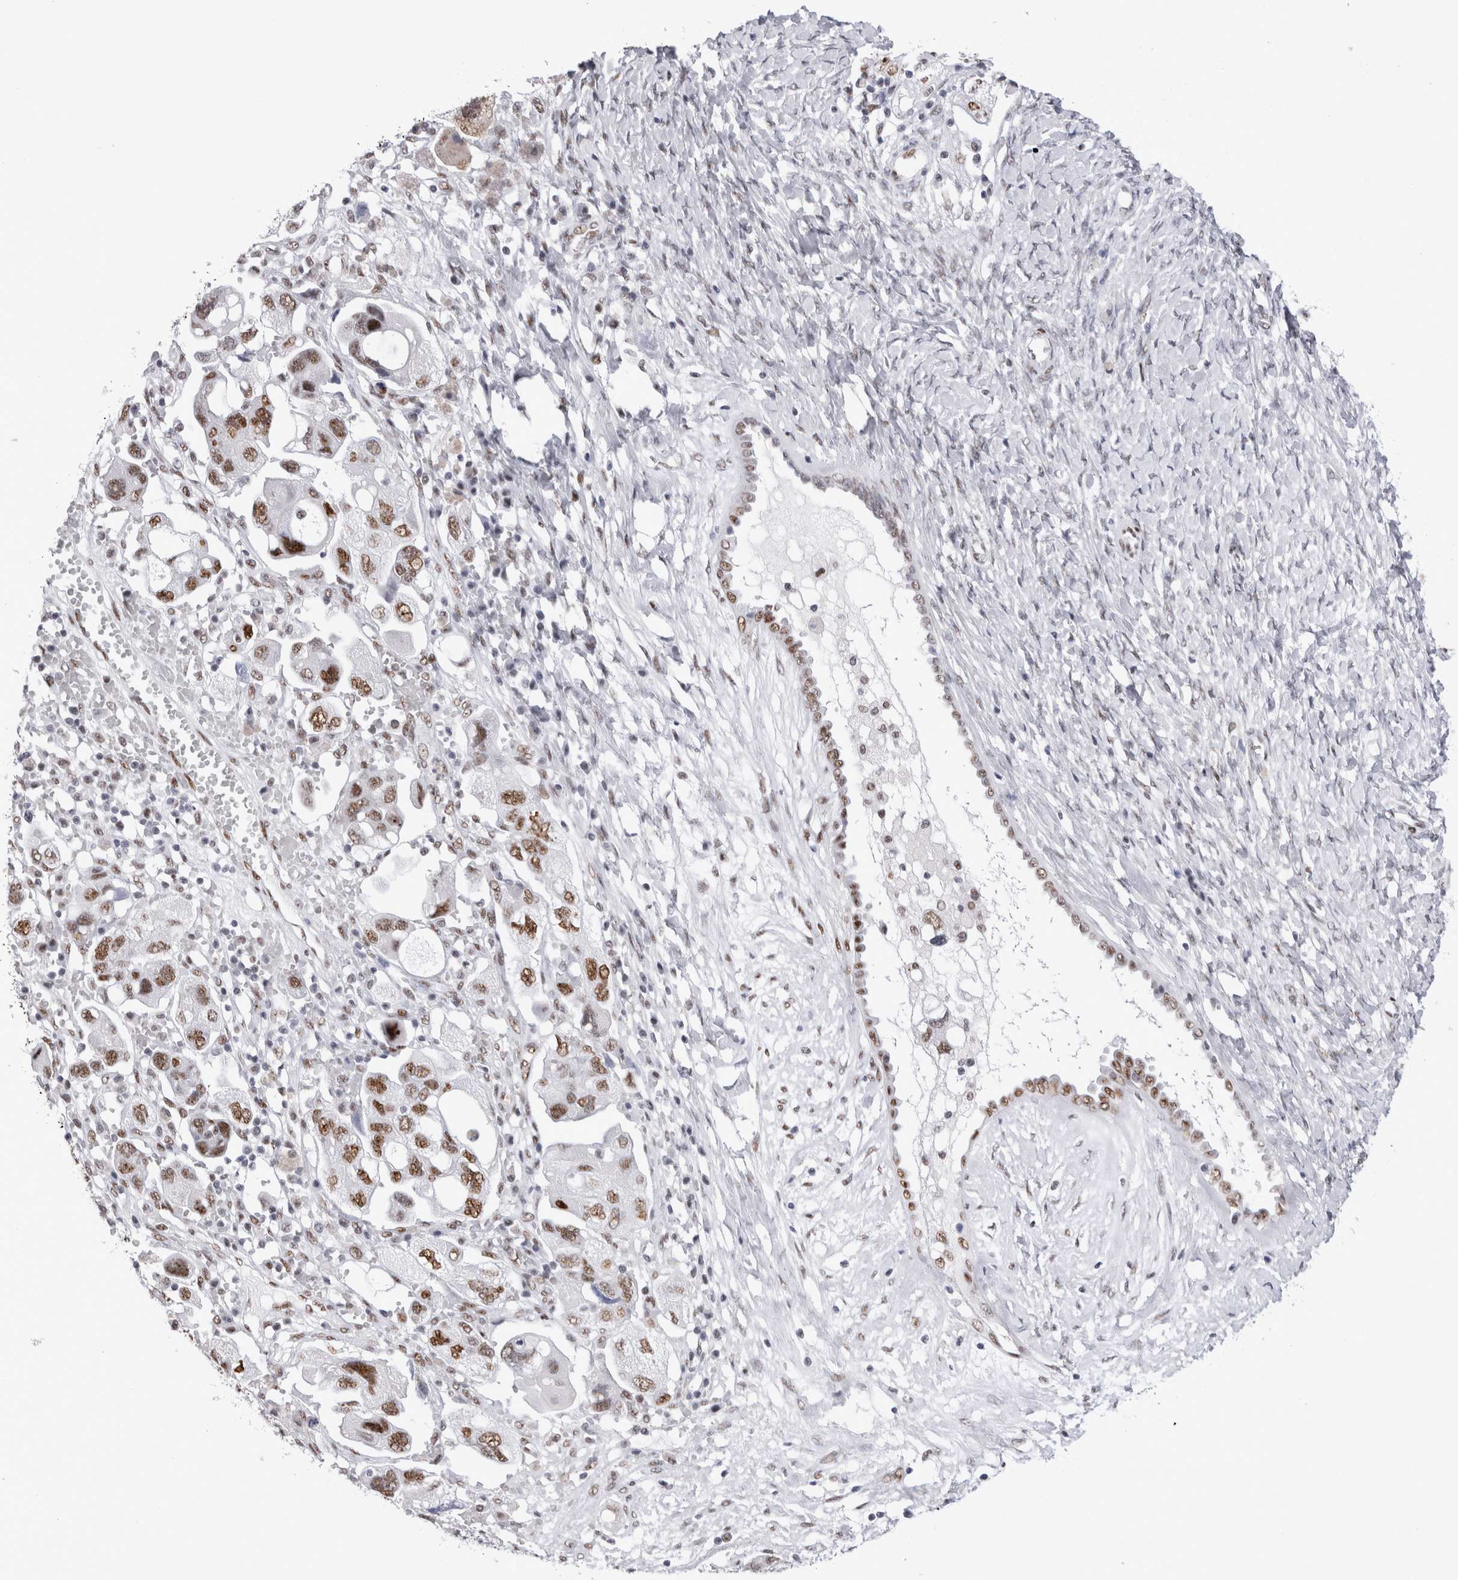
{"staining": {"intensity": "moderate", "quantity": ">75%", "location": "nuclear"}, "tissue": "ovarian cancer", "cell_type": "Tumor cells", "image_type": "cancer", "snomed": [{"axis": "morphology", "description": "Carcinoma, NOS"}, {"axis": "morphology", "description": "Cystadenocarcinoma, serous, NOS"}, {"axis": "topography", "description": "Ovary"}], "caption": "There is medium levels of moderate nuclear positivity in tumor cells of serous cystadenocarcinoma (ovarian), as demonstrated by immunohistochemical staining (brown color).", "gene": "RBM6", "patient": {"sex": "female", "age": 69}}